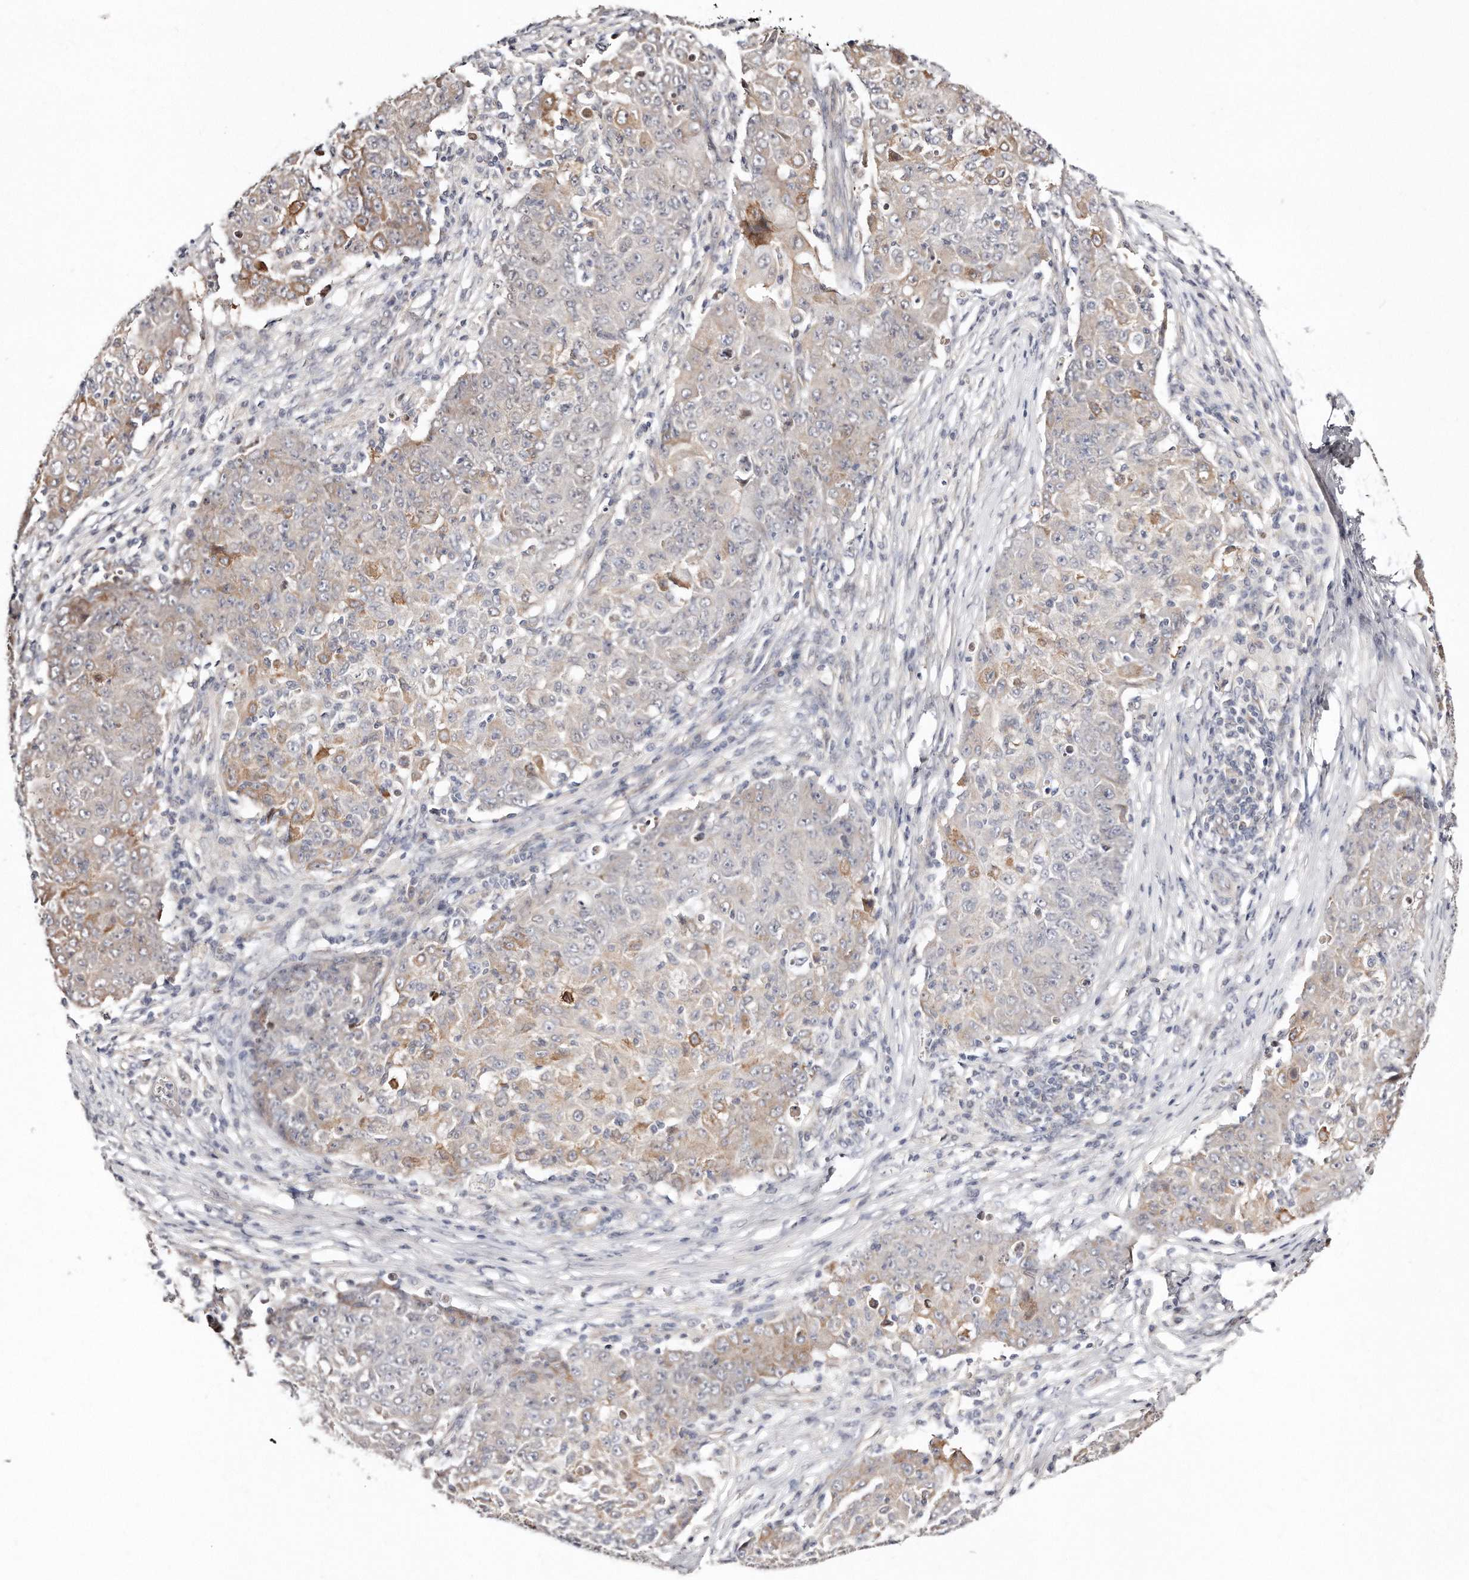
{"staining": {"intensity": "moderate", "quantity": "<25%", "location": "cytoplasmic/membranous"}, "tissue": "ovarian cancer", "cell_type": "Tumor cells", "image_type": "cancer", "snomed": [{"axis": "morphology", "description": "Carcinoma, endometroid"}, {"axis": "topography", "description": "Ovary"}], "caption": "Approximately <25% of tumor cells in endometroid carcinoma (ovarian) demonstrate moderate cytoplasmic/membranous protein expression as visualized by brown immunohistochemical staining.", "gene": "CASZ1", "patient": {"sex": "female", "age": 42}}